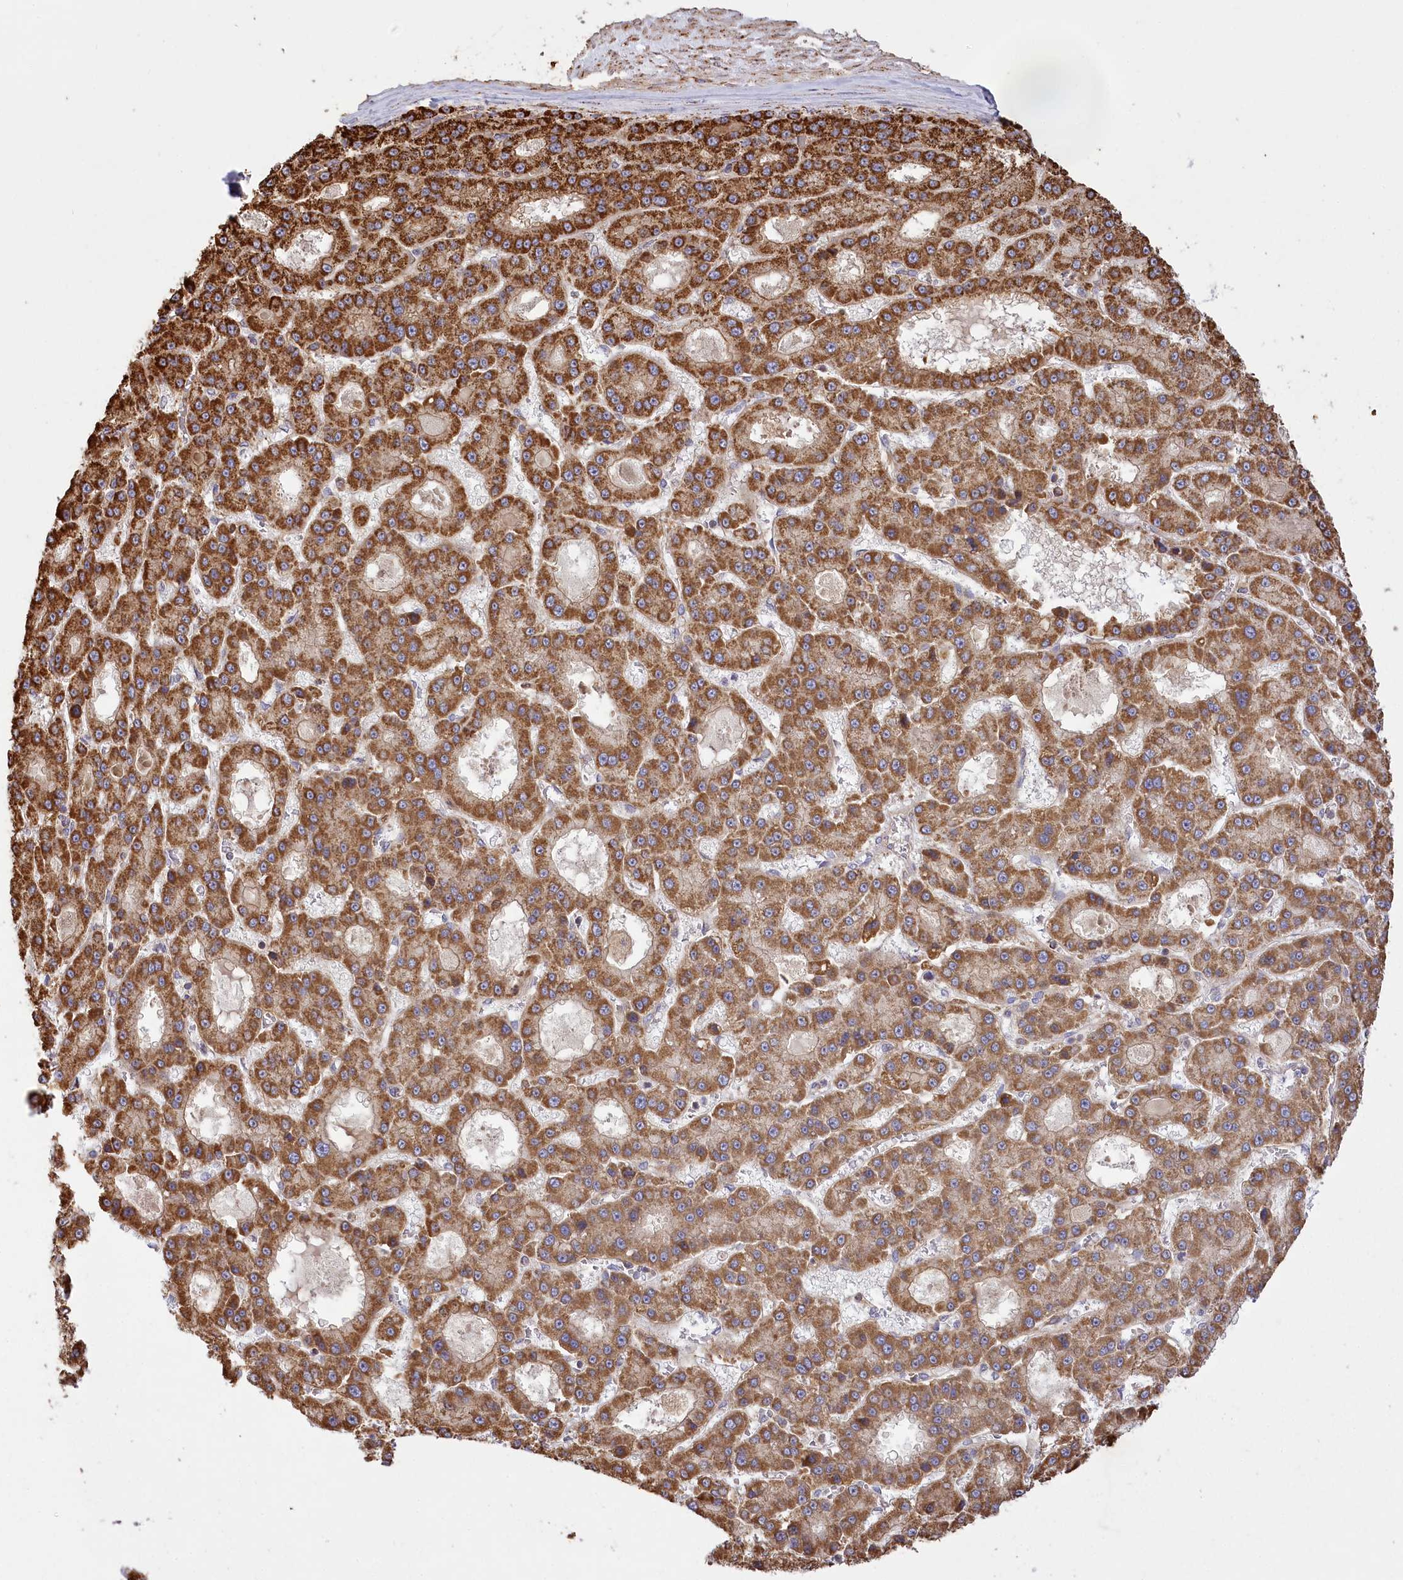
{"staining": {"intensity": "strong", "quantity": ">75%", "location": "cytoplasmic/membranous"}, "tissue": "liver cancer", "cell_type": "Tumor cells", "image_type": "cancer", "snomed": [{"axis": "morphology", "description": "Carcinoma, Hepatocellular, NOS"}, {"axis": "topography", "description": "Liver"}], "caption": "An image showing strong cytoplasmic/membranous expression in about >75% of tumor cells in liver cancer, as visualized by brown immunohistochemical staining.", "gene": "CARD19", "patient": {"sex": "male", "age": 70}}